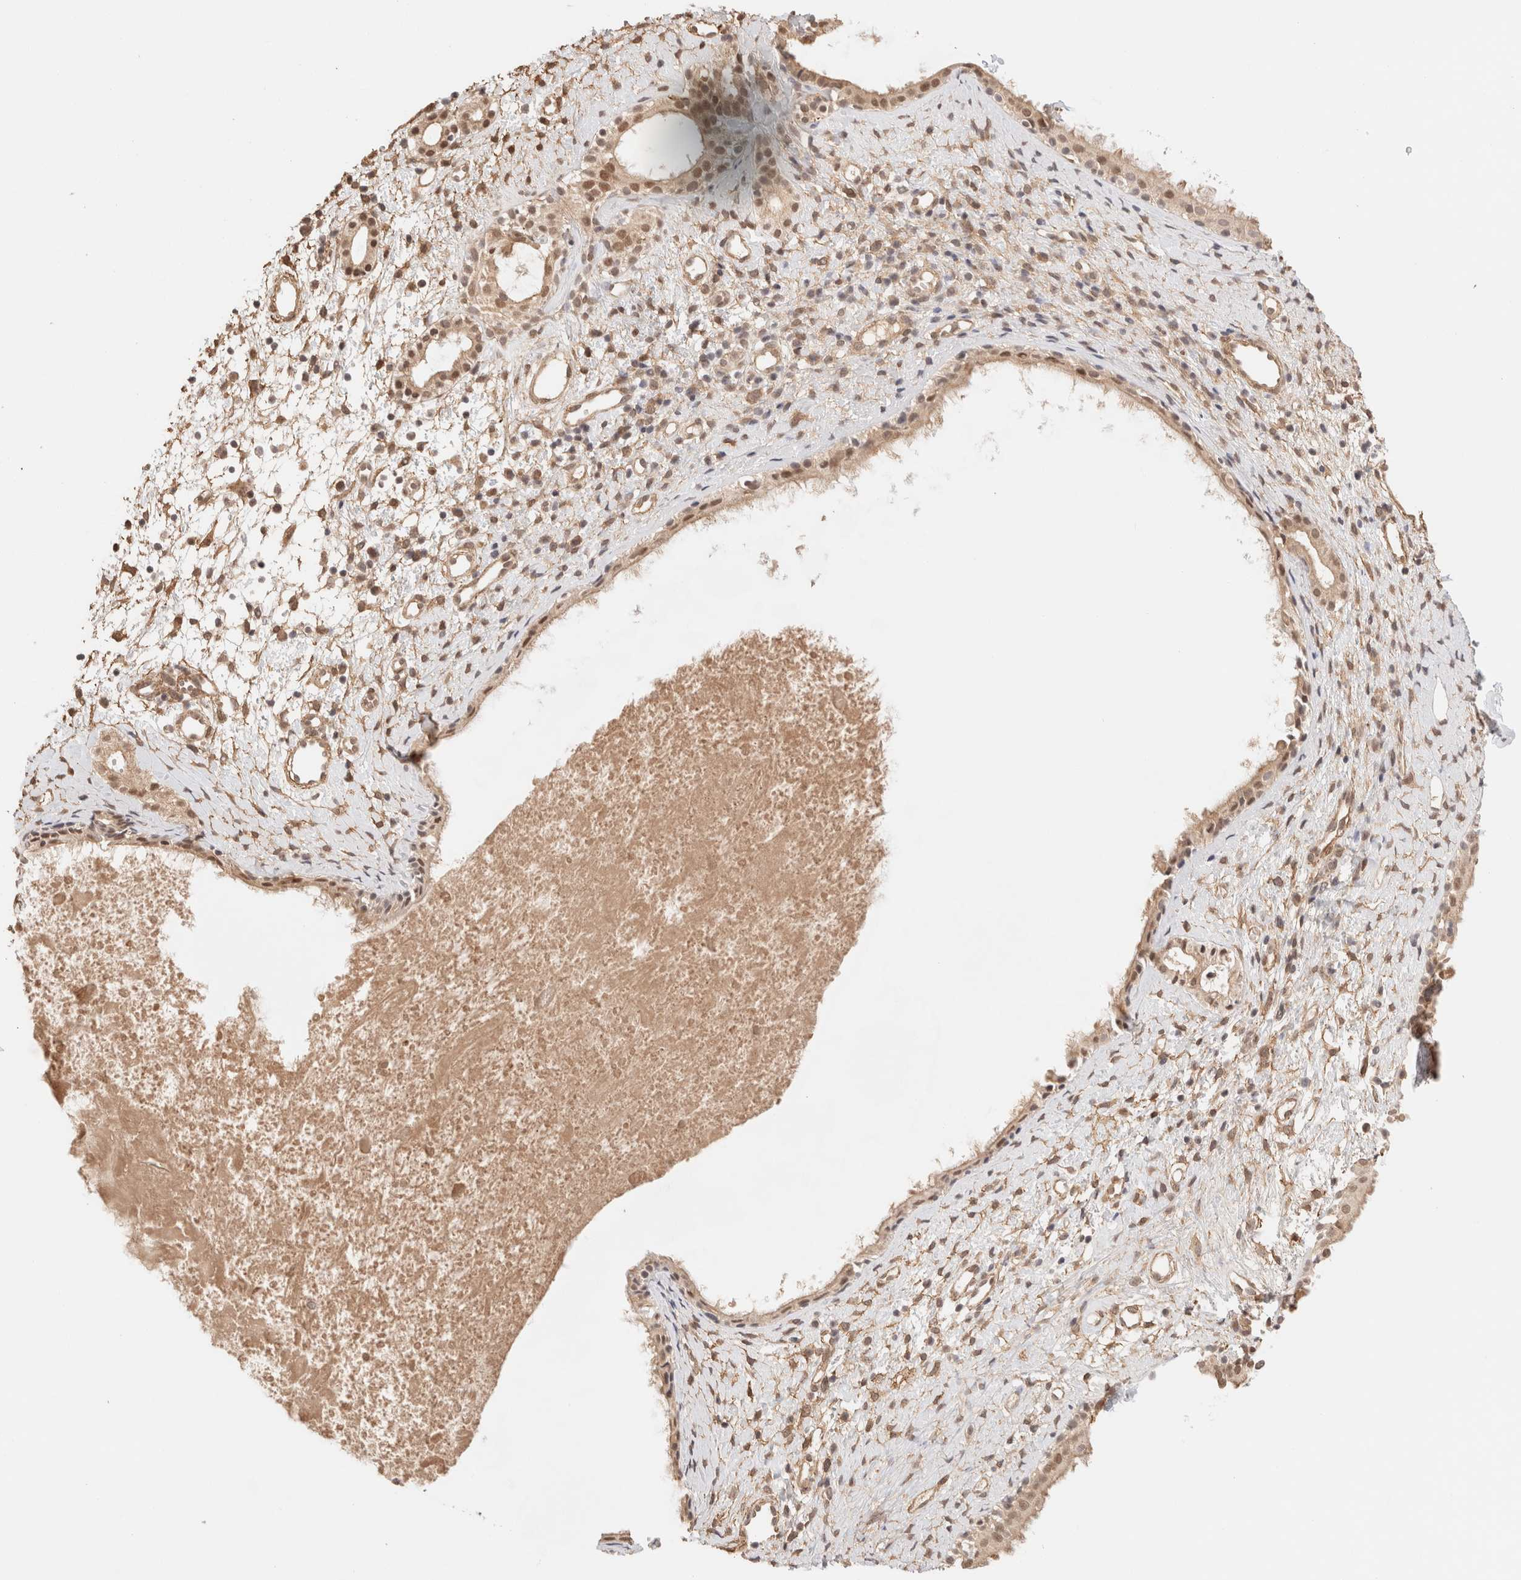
{"staining": {"intensity": "moderate", "quantity": ">75%", "location": "cytoplasmic/membranous,nuclear"}, "tissue": "nasopharynx", "cell_type": "Respiratory epithelial cells", "image_type": "normal", "snomed": [{"axis": "morphology", "description": "Normal tissue, NOS"}, {"axis": "topography", "description": "Nasopharynx"}], "caption": "A high-resolution histopathology image shows immunohistochemistry staining of unremarkable nasopharynx, which demonstrates moderate cytoplasmic/membranous,nuclear expression in approximately >75% of respiratory epithelial cells. The protein is shown in brown color, while the nuclei are stained blue.", "gene": "BRPF3", "patient": {"sex": "male", "age": 22}}